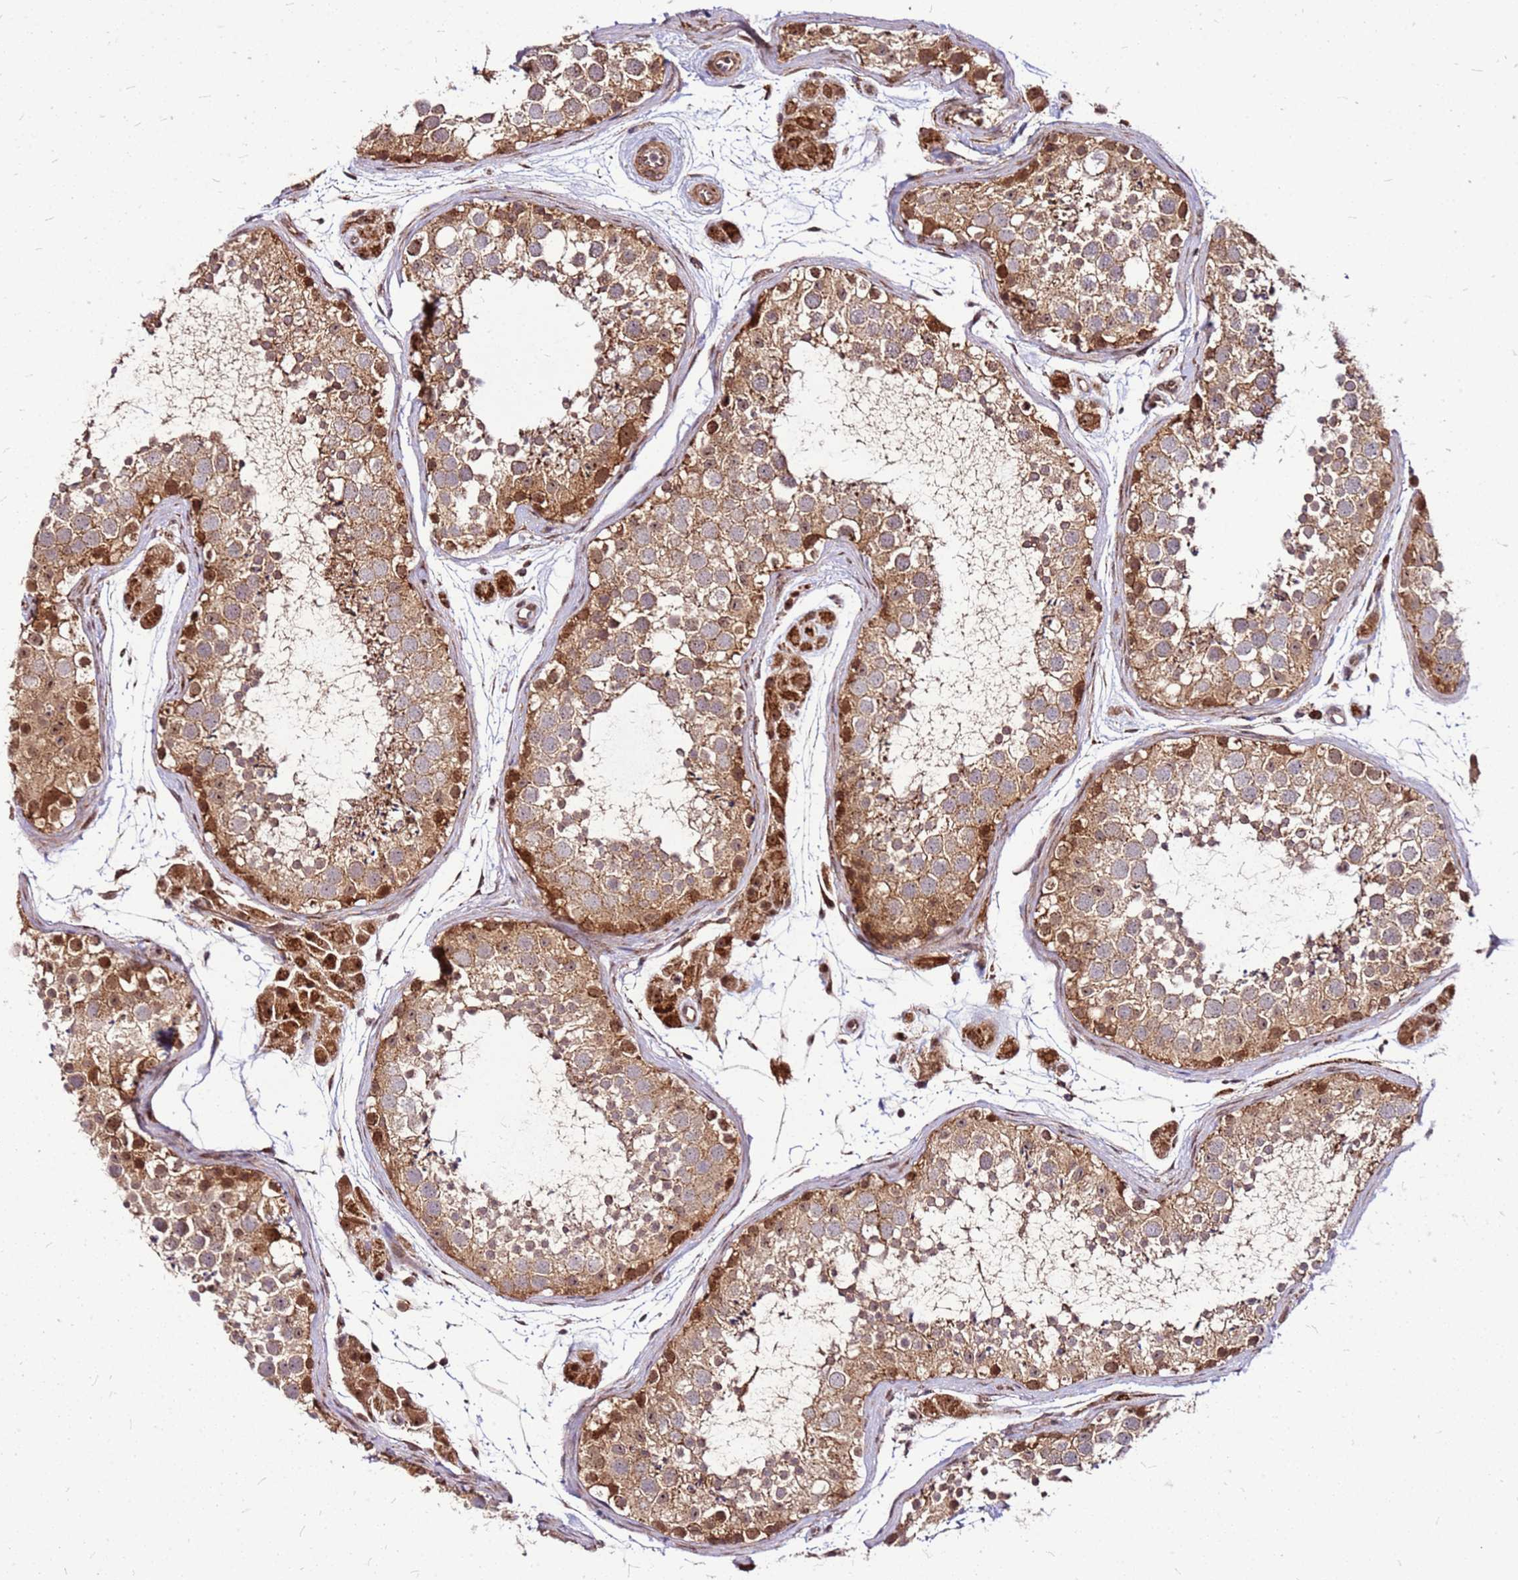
{"staining": {"intensity": "strong", "quantity": "25%-75%", "location": "cytoplasmic/membranous"}, "tissue": "testis", "cell_type": "Cells in seminiferous ducts", "image_type": "normal", "snomed": [{"axis": "morphology", "description": "Normal tissue, NOS"}, {"axis": "topography", "description": "Testis"}], "caption": "Testis stained with IHC exhibits strong cytoplasmic/membranous expression in approximately 25%-75% of cells in seminiferous ducts. (DAB (3,3'-diaminobenzidine) IHC with brightfield microscopy, high magnification).", "gene": "OR51T1", "patient": {"sex": "male", "age": 41}}